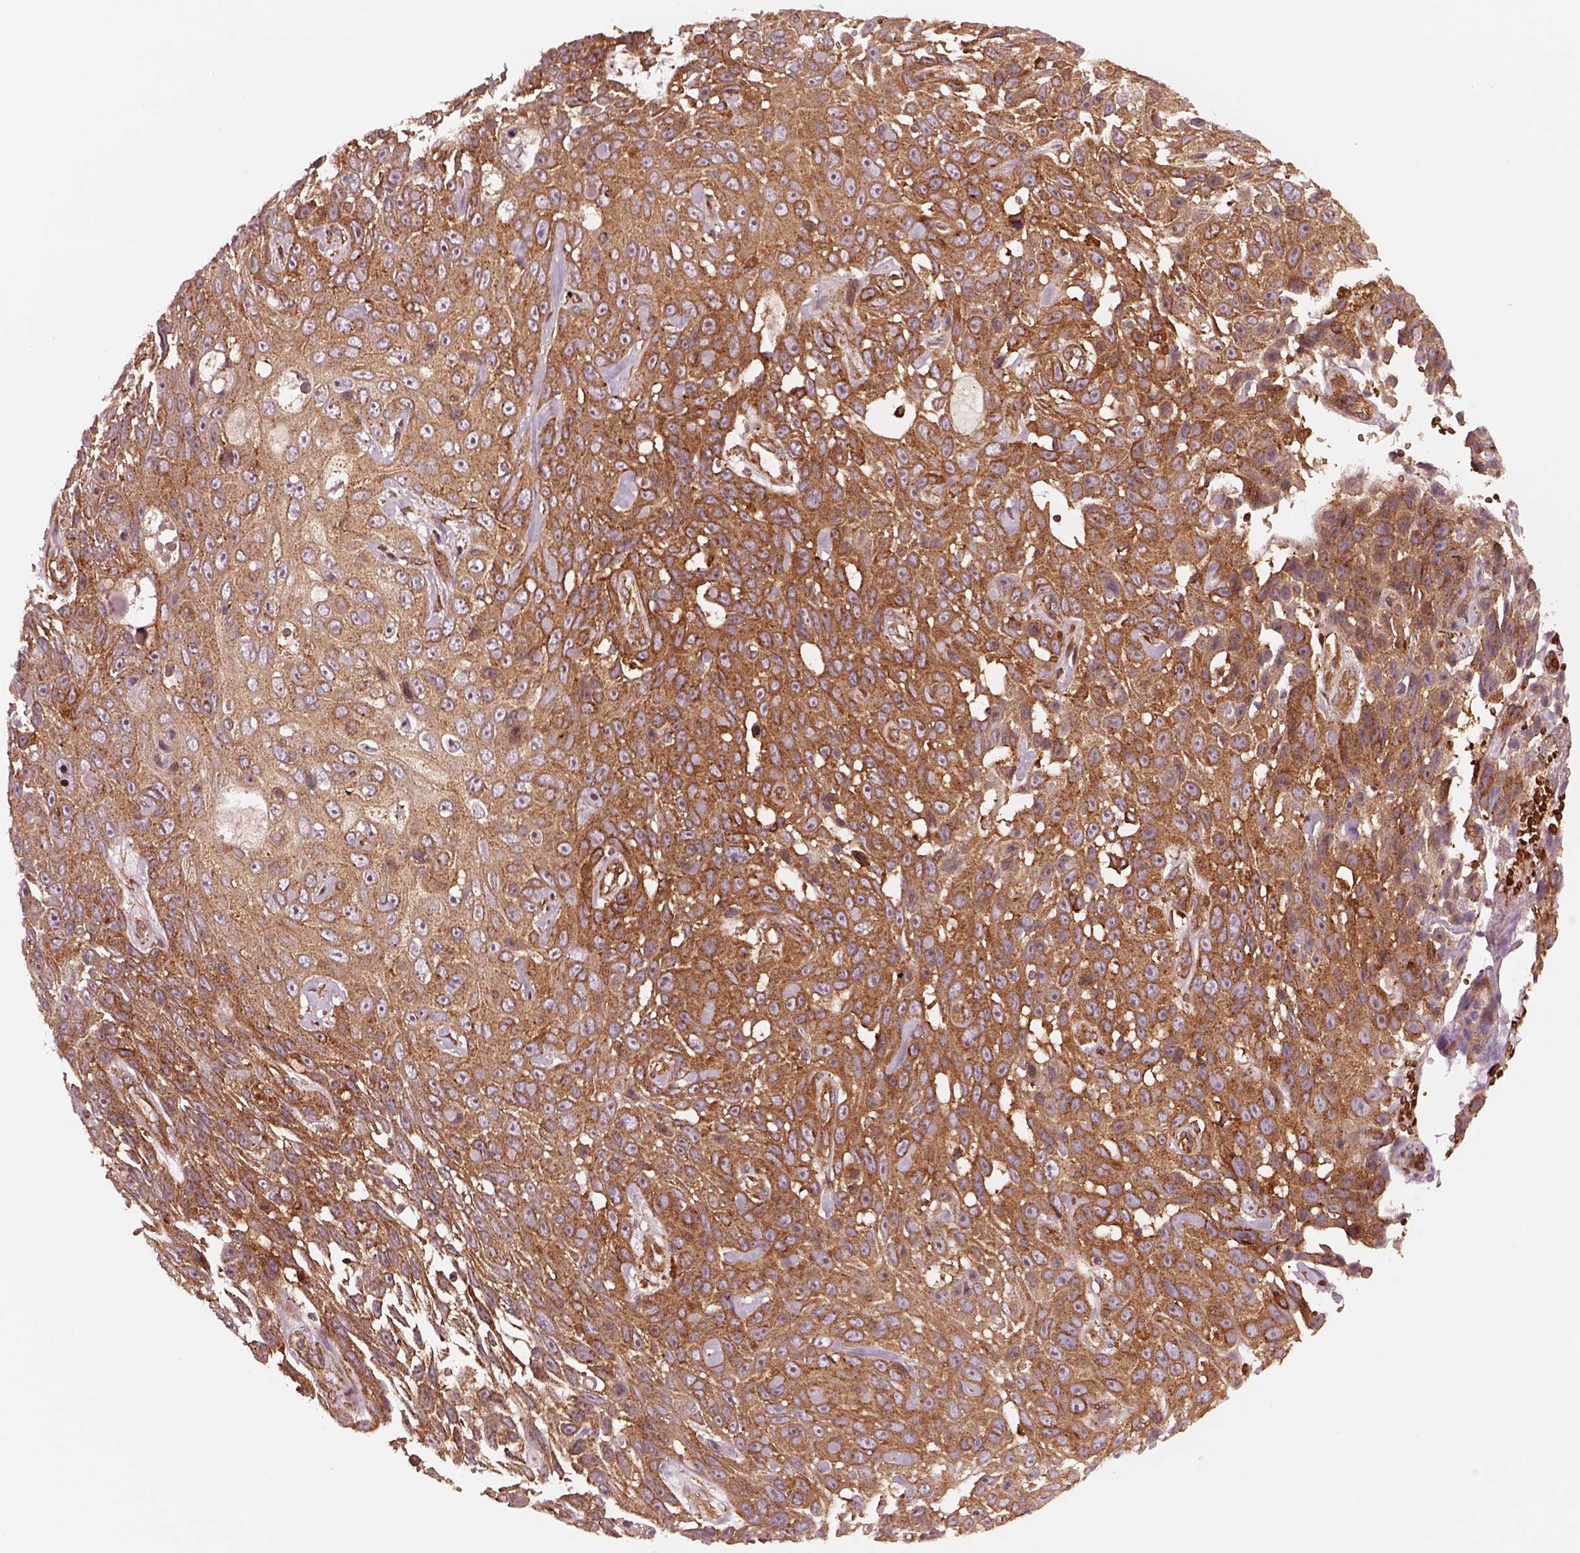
{"staining": {"intensity": "strong", "quantity": ">75%", "location": "cytoplasmic/membranous"}, "tissue": "skin cancer", "cell_type": "Tumor cells", "image_type": "cancer", "snomed": [{"axis": "morphology", "description": "Squamous cell carcinoma, NOS"}, {"axis": "topography", "description": "Skin"}], "caption": "Immunohistochemical staining of human skin squamous cell carcinoma shows strong cytoplasmic/membranous protein expression in approximately >75% of tumor cells.", "gene": "WASHC2A", "patient": {"sex": "male", "age": 82}}